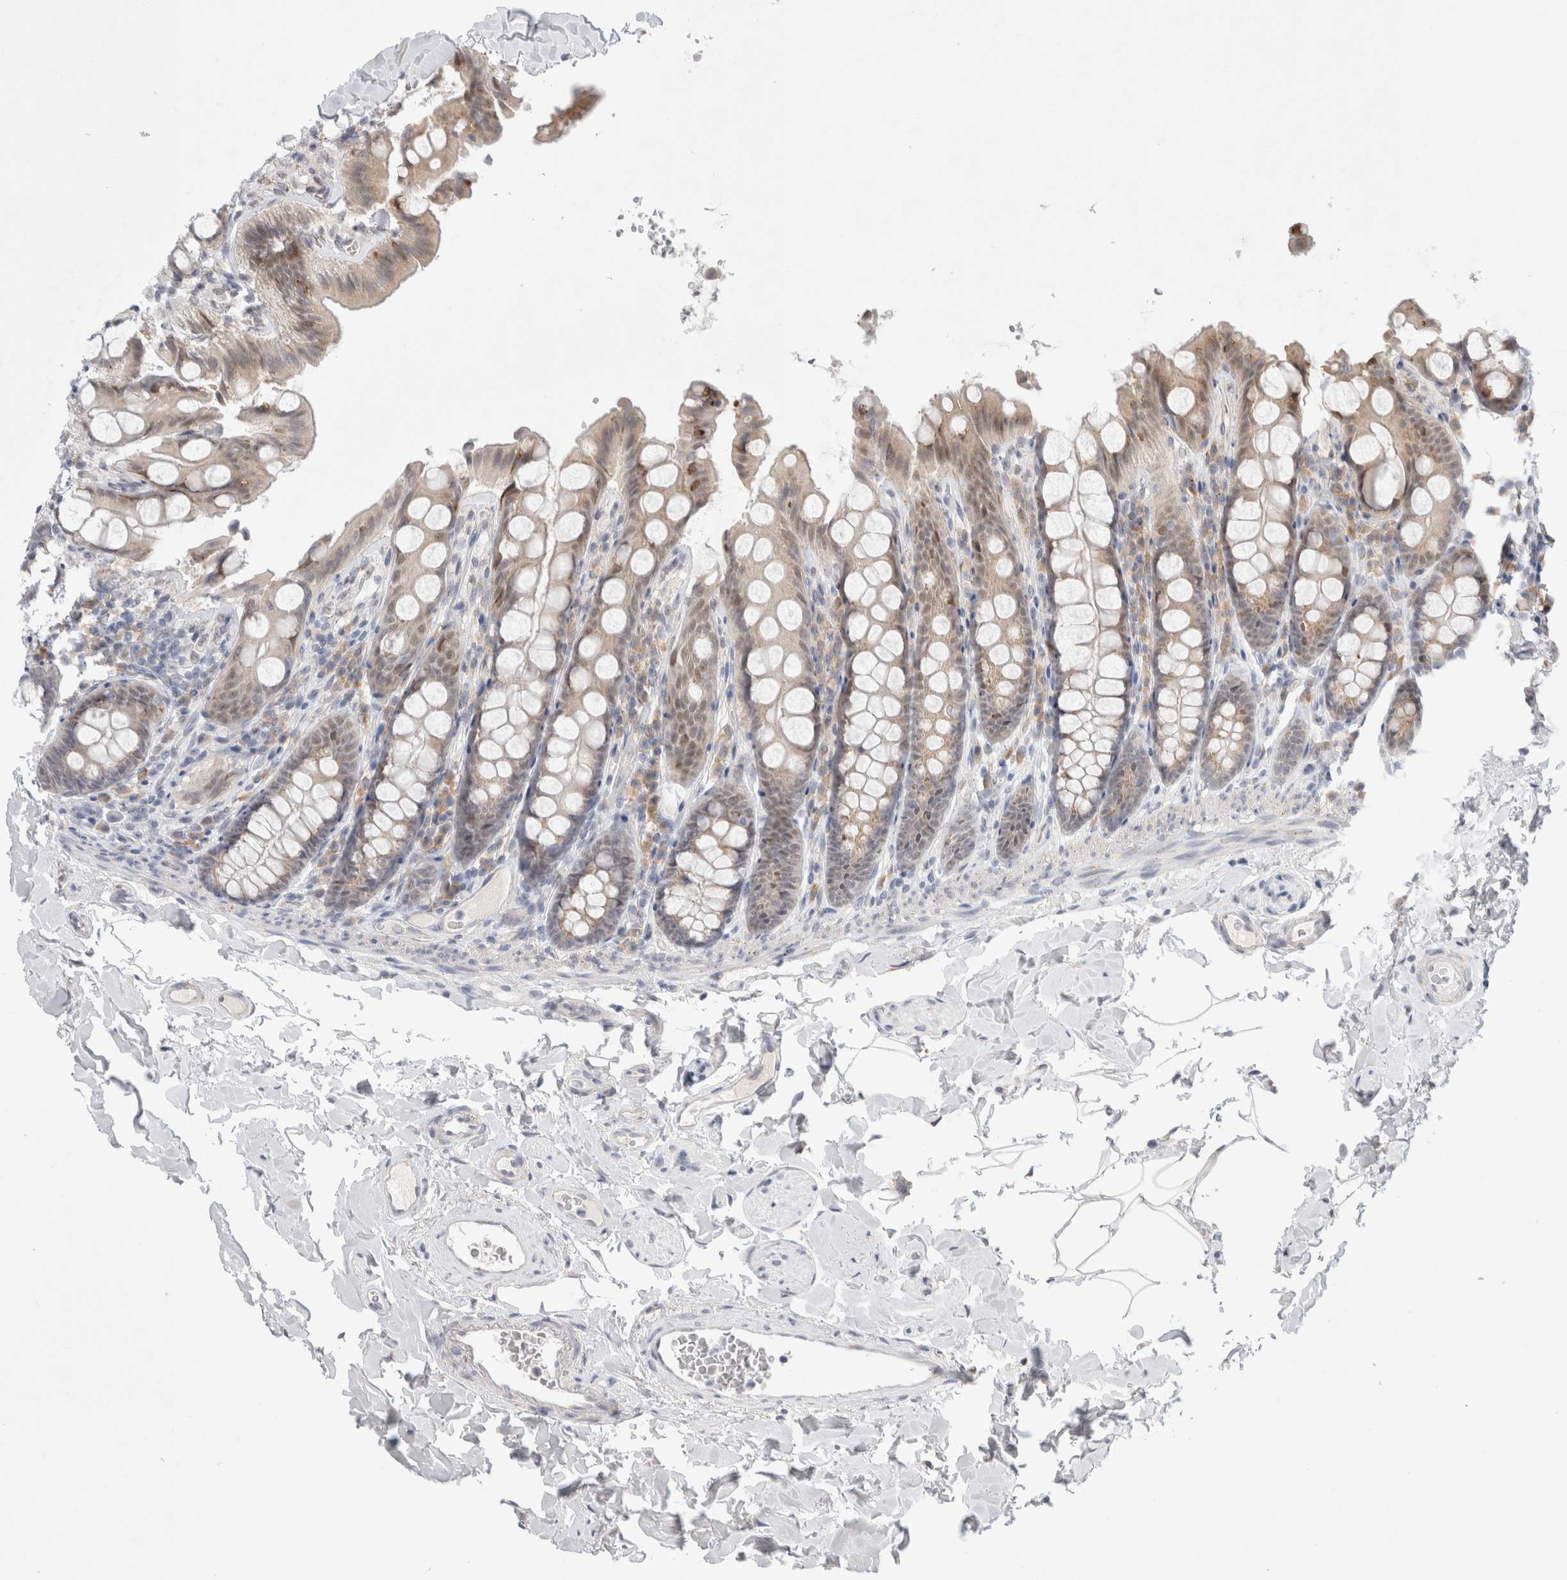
{"staining": {"intensity": "negative", "quantity": "none", "location": "none"}, "tissue": "colon", "cell_type": "Endothelial cells", "image_type": "normal", "snomed": [{"axis": "morphology", "description": "Normal tissue, NOS"}, {"axis": "topography", "description": "Colon"}, {"axis": "topography", "description": "Peripheral nerve tissue"}], "caption": "Immunohistochemical staining of unremarkable human colon exhibits no significant positivity in endothelial cells. The staining is performed using DAB brown chromogen with nuclei counter-stained in using hematoxylin.", "gene": "TRMT1L", "patient": {"sex": "female", "age": 61}}